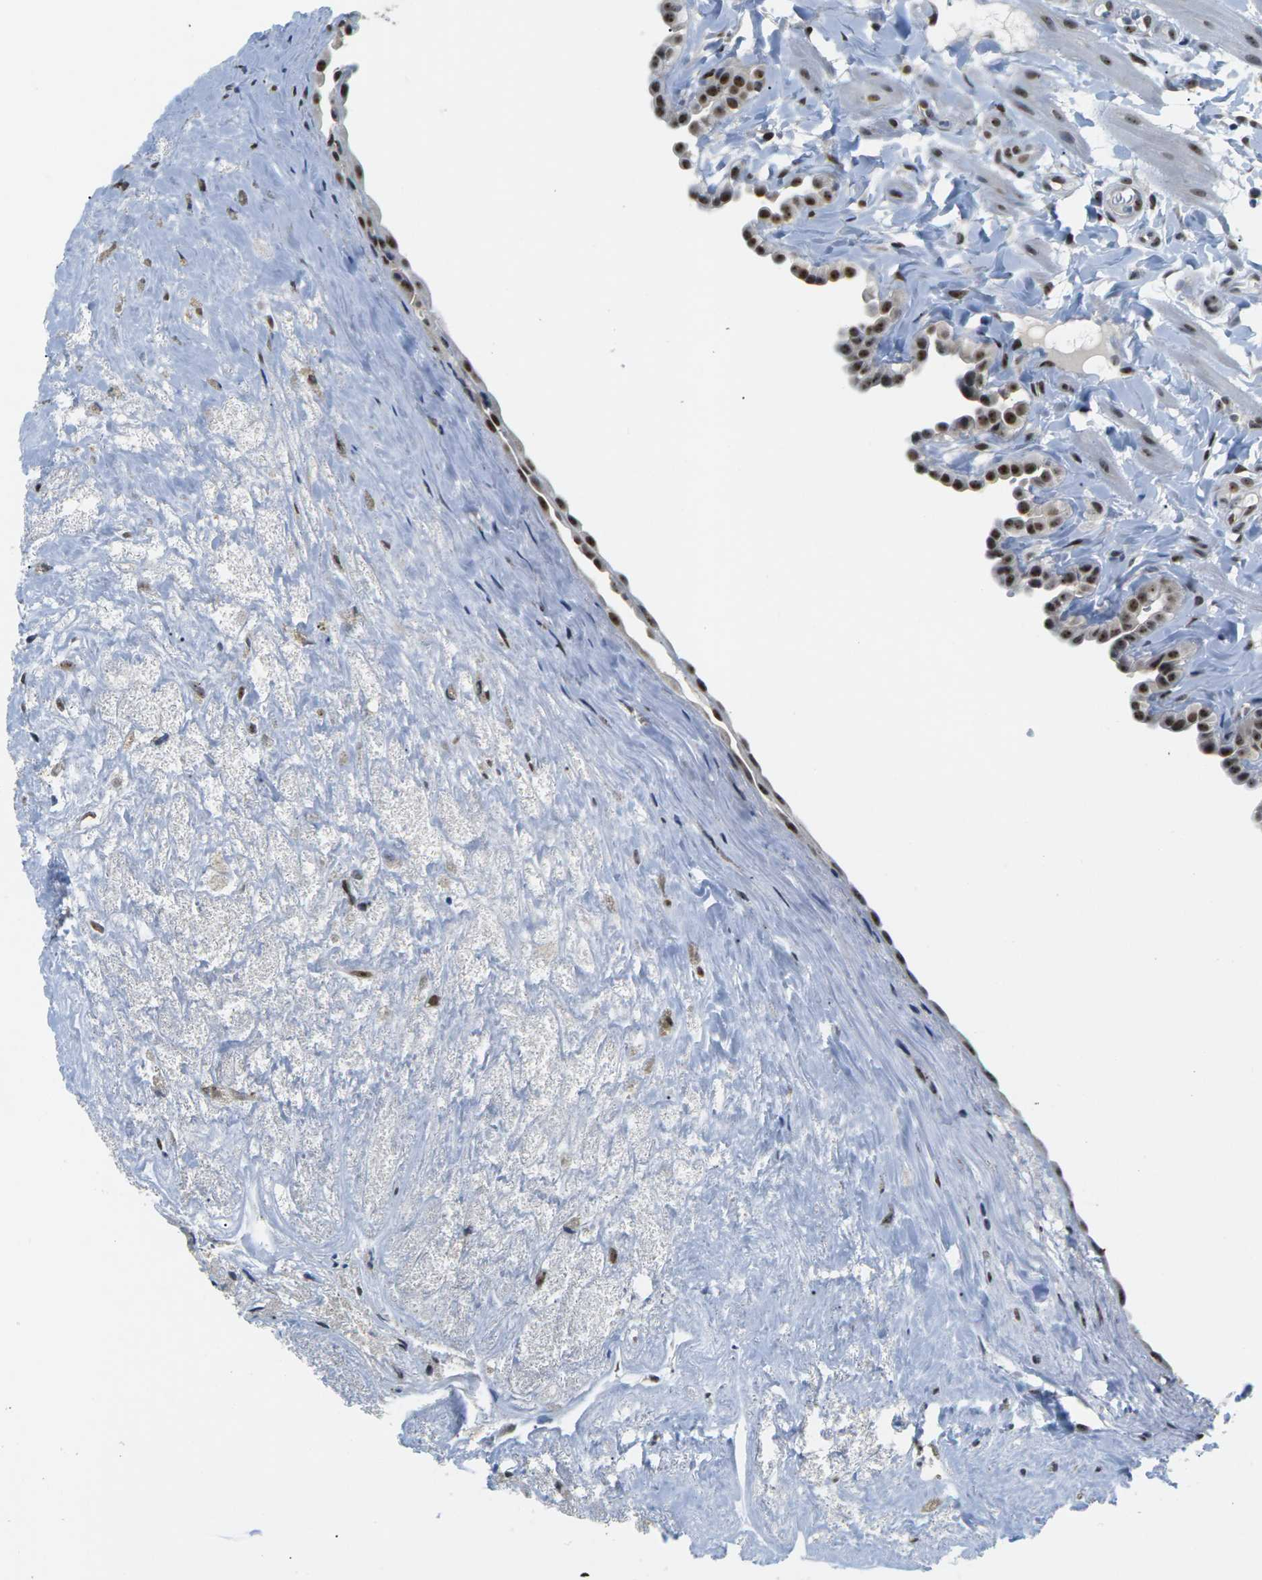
{"staining": {"intensity": "moderate", "quantity": ">75%", "location": "nuclear"}, "tissue": "fallopian tube", "cell_type": "Glandular cells", "image_type": "normal", "snomed": [{"axis": "morphology", "description": "Normal tissue, NOS"}, {"axis": "topography", "description": "Fallopian tube"}, {"axis": "topography", "description": "Placenta"}], "caption": "Protein analysis of benign fallopian tube displays moderate nuclear expression in about >75% of glandular cells.", "gene": "NSRP1", "patient": {"sex": "female", "age": 34}}